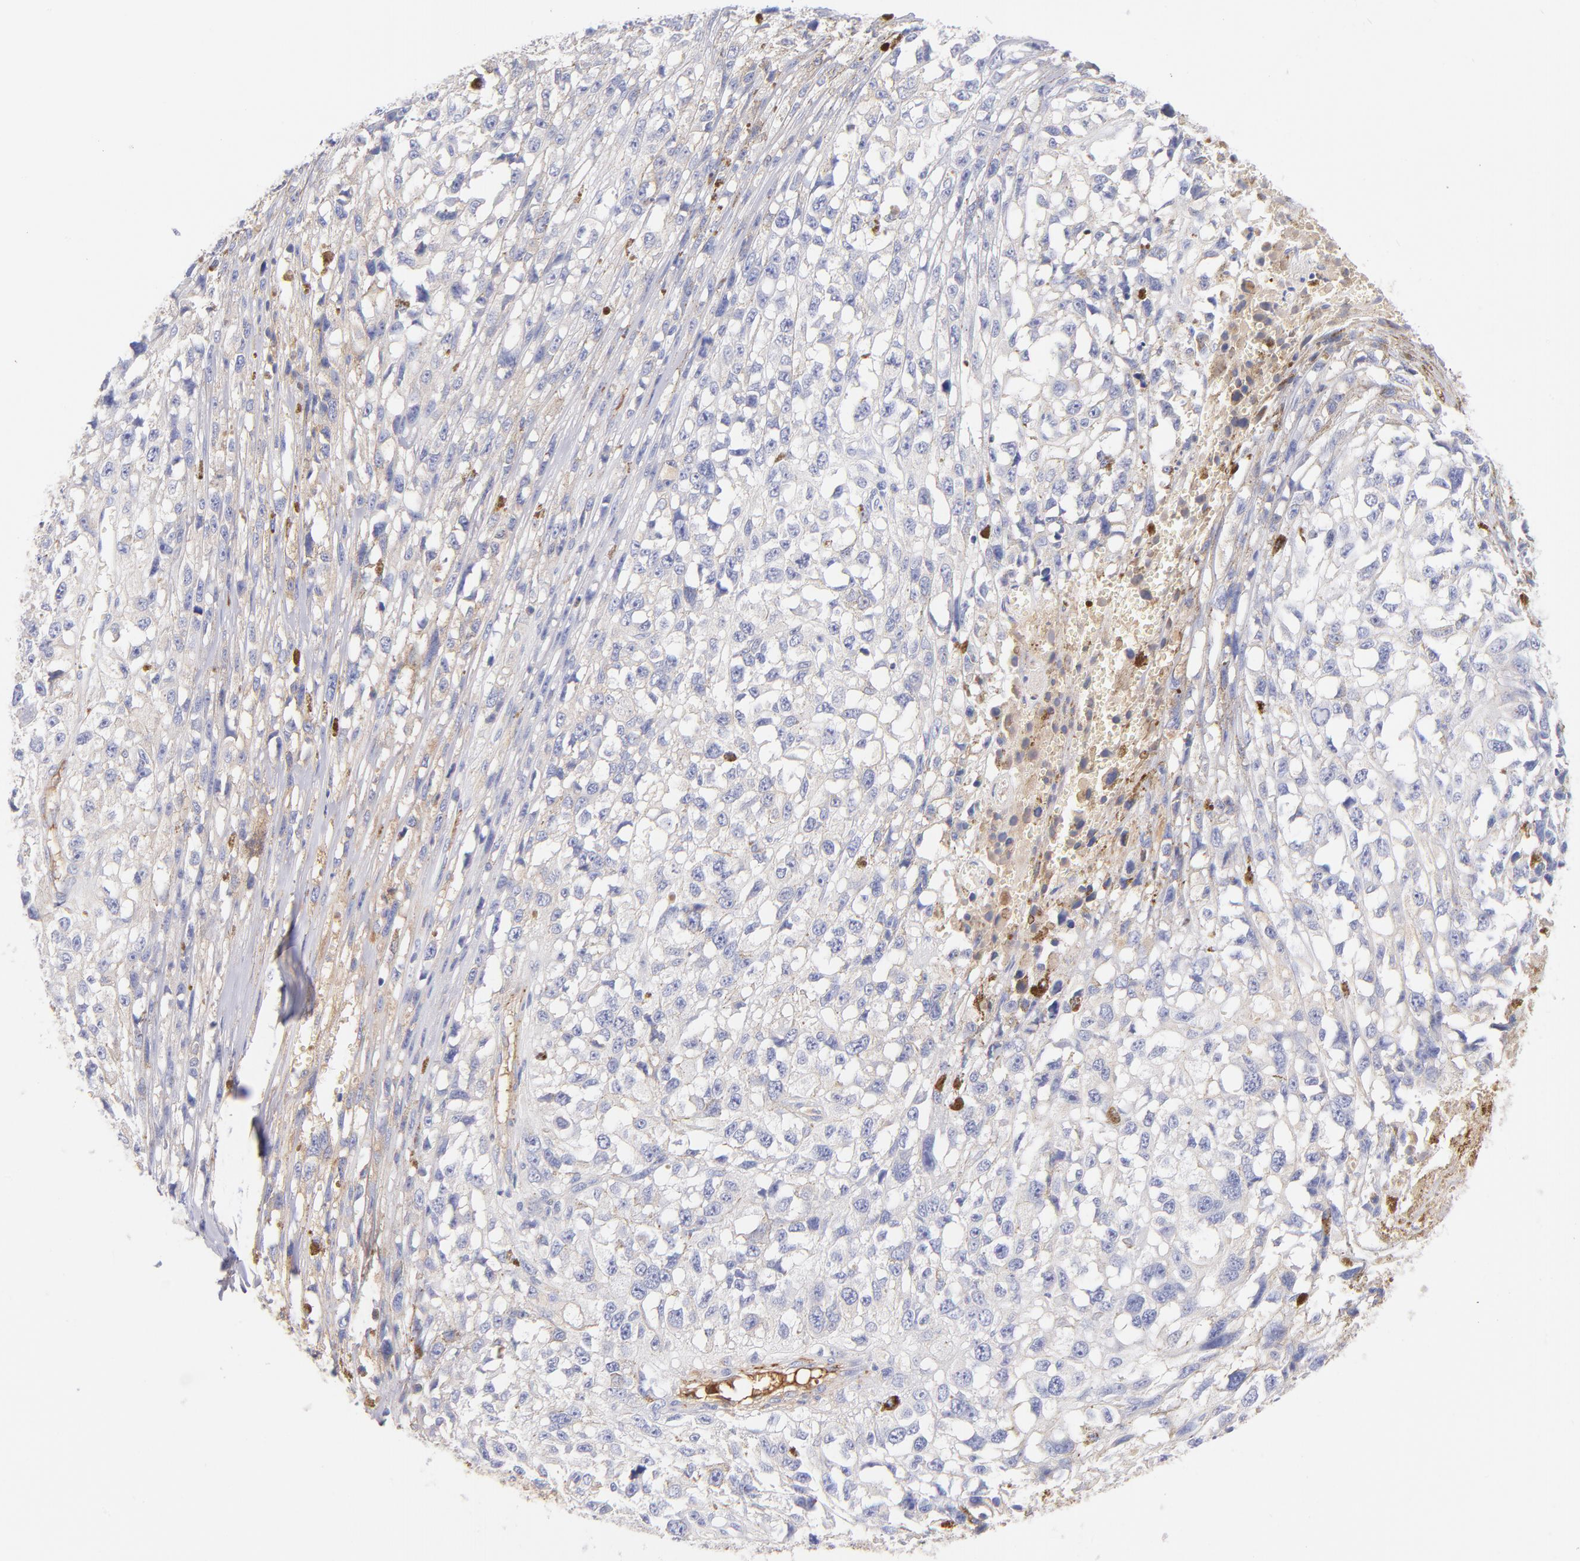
{"staining": {"intensity": "negative", "quantity": "none", "location": "none"}, "tissue": "melanoma", "cell_type": "Tumor cells", "image_type": "cancer", "snomed": [{"axis": "morphology", "description": "Malignant melanoma, Metastatic site"}, {"axis": "topography", "description": "Lymph node"}], "caption": "An immunohistochemistry histopathology image of melanoma is shown. There is no staining in tumor cells of melanoma.", "gene": "HP", "patient": {"sex": "male", "age": 59}}